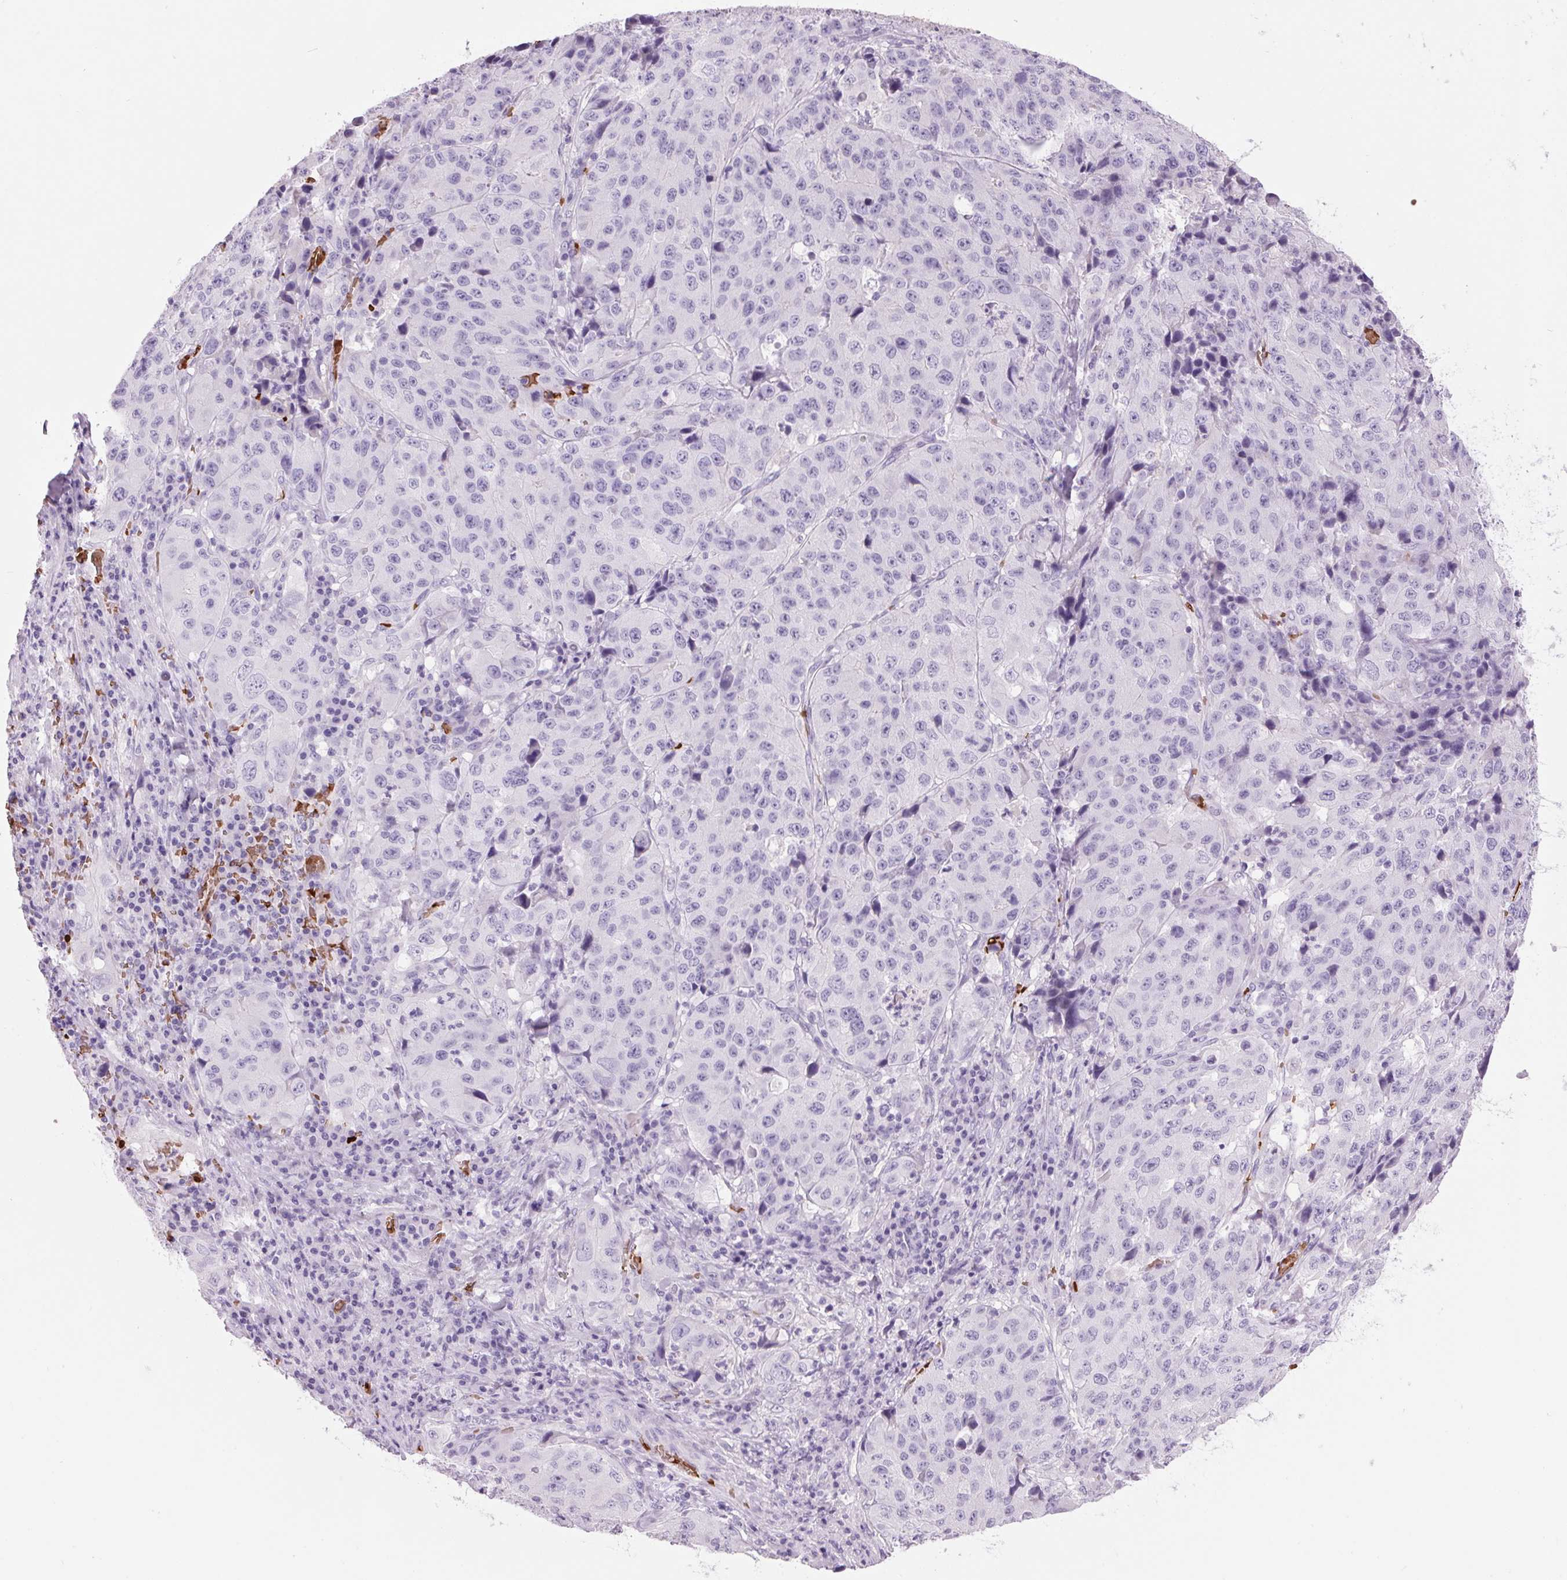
{"staining": {"intensity": "negative", "quantity": "none", "location": "none"}, "tissue": "stomach cancer", "cell_type": "Tumor cells", "image_type": "cancer", "snomed": [{"axis": "morphology", "description": "Adenocarcinoma, NOS"}, {"axis": "topography", "description": "Stomach"}], "caption": "Adenocarcinoma (stomach) stained for a protein using immunohistochemistry displays no positivity tumor cells.", "gene": "HBQ1", "patient": {"sex": "male", "age": 71}}